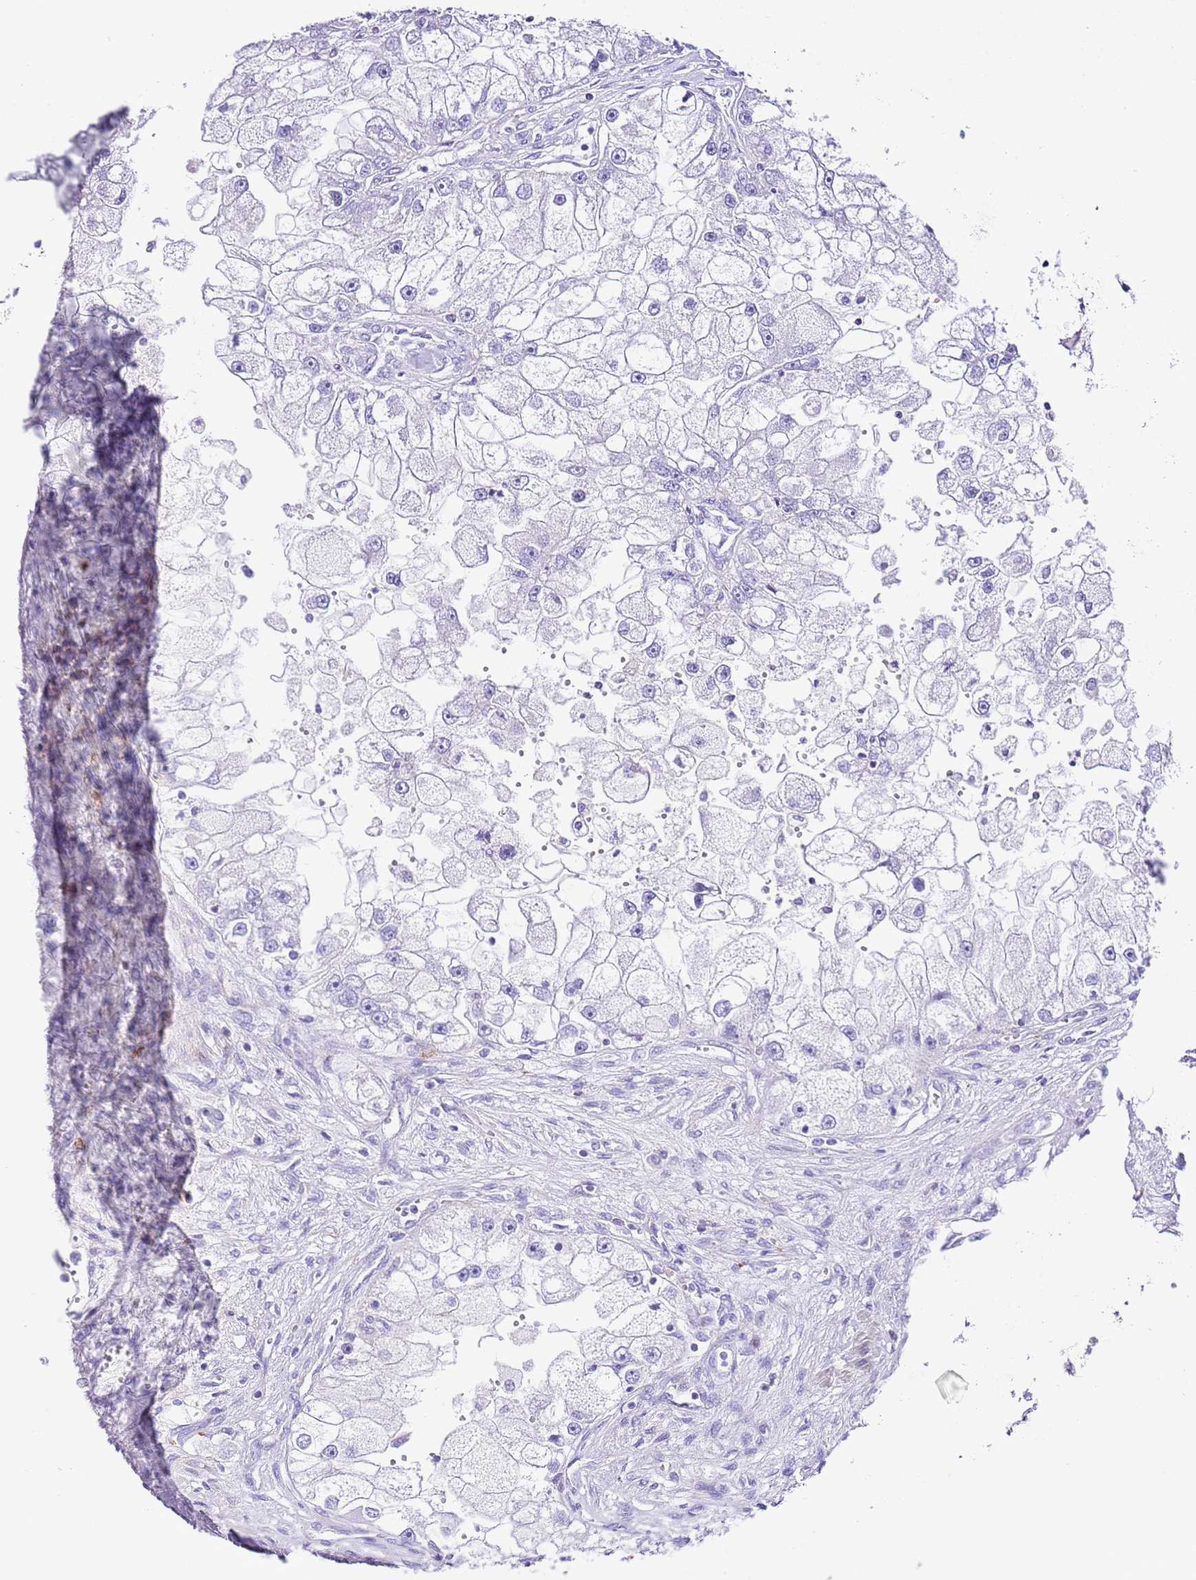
{"staining": {"intensity": "negative", "quantity": "none", "location": "none"}, "tissue": "renal cancer", "cell_type": "Tumor cells", "image_type": "cancer", "snomed": [{"axis": "morphology", "description": "Adenocarcinoma, NOS"}, {"axis": "topography", "description": "Kidney"}], "caption": "DAB (3,3'-diaminobenzidine) immunohistochemical staining of renal adenocarcinoma shows no significant expression in tumor cells.", "gene": "ALDH3A1", "patient": {"sex": "male", "age": 63}}